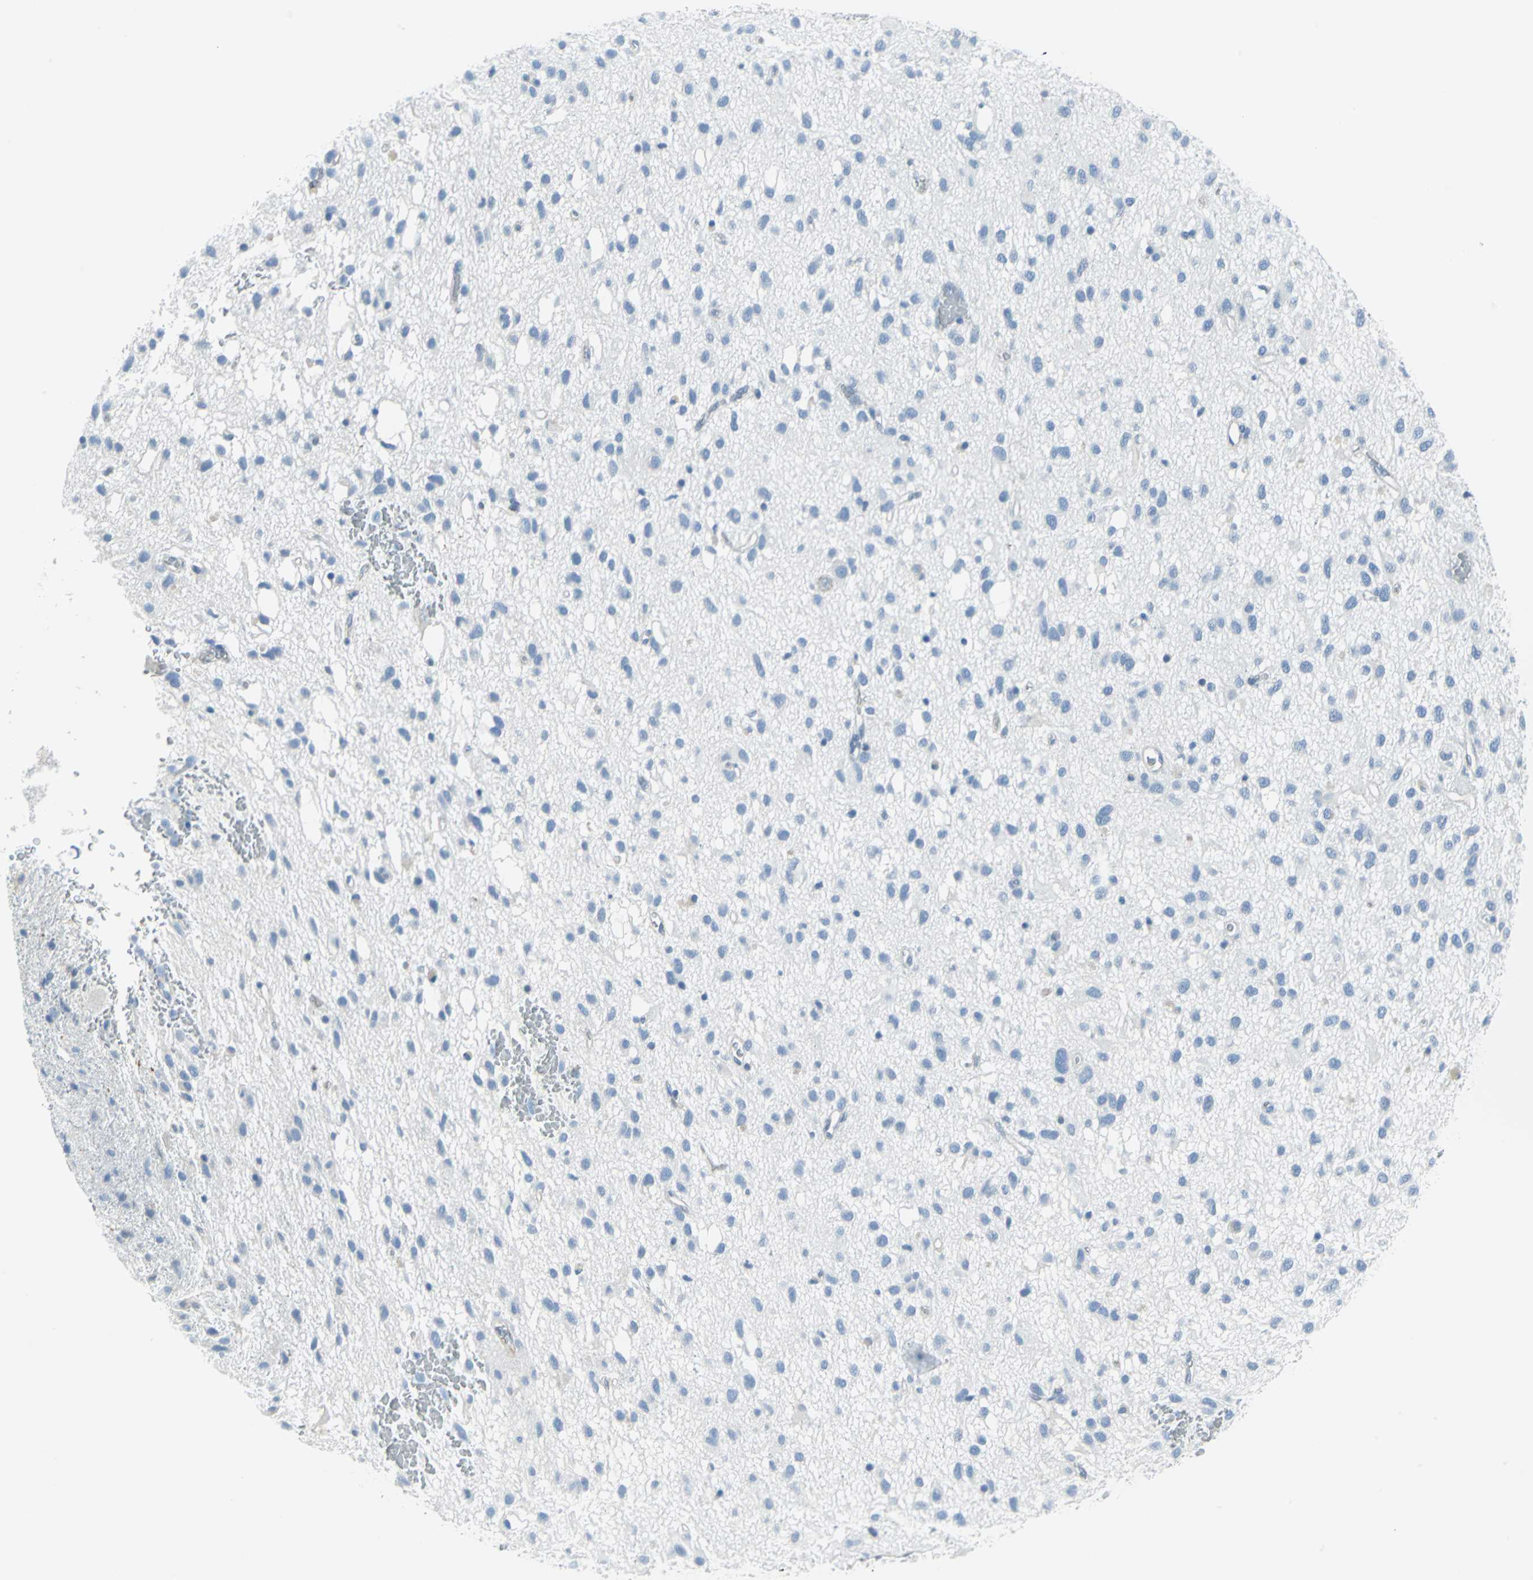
{"staining": {"intensity": "negative", "quantity": "none", "location": "none"}, "tissue": "glioma", "cell_type": "Tumor cells", "image_type": "cancer", "snomed": [{"axis": "morphology", "description": "Glioma, malignant, Low grade"}, {"axis": "topography", "description": "Brain"}], "caption": "This micrograph is of malignant glioma (low-grade) stained with immunohistochemistry (IHC) to label a protein in brown with the nuclei are counter-stained blue. There is no positivity in tumor cells.", "gene": "CYB5A", "patient": {"sex": "male", "age": 77}}